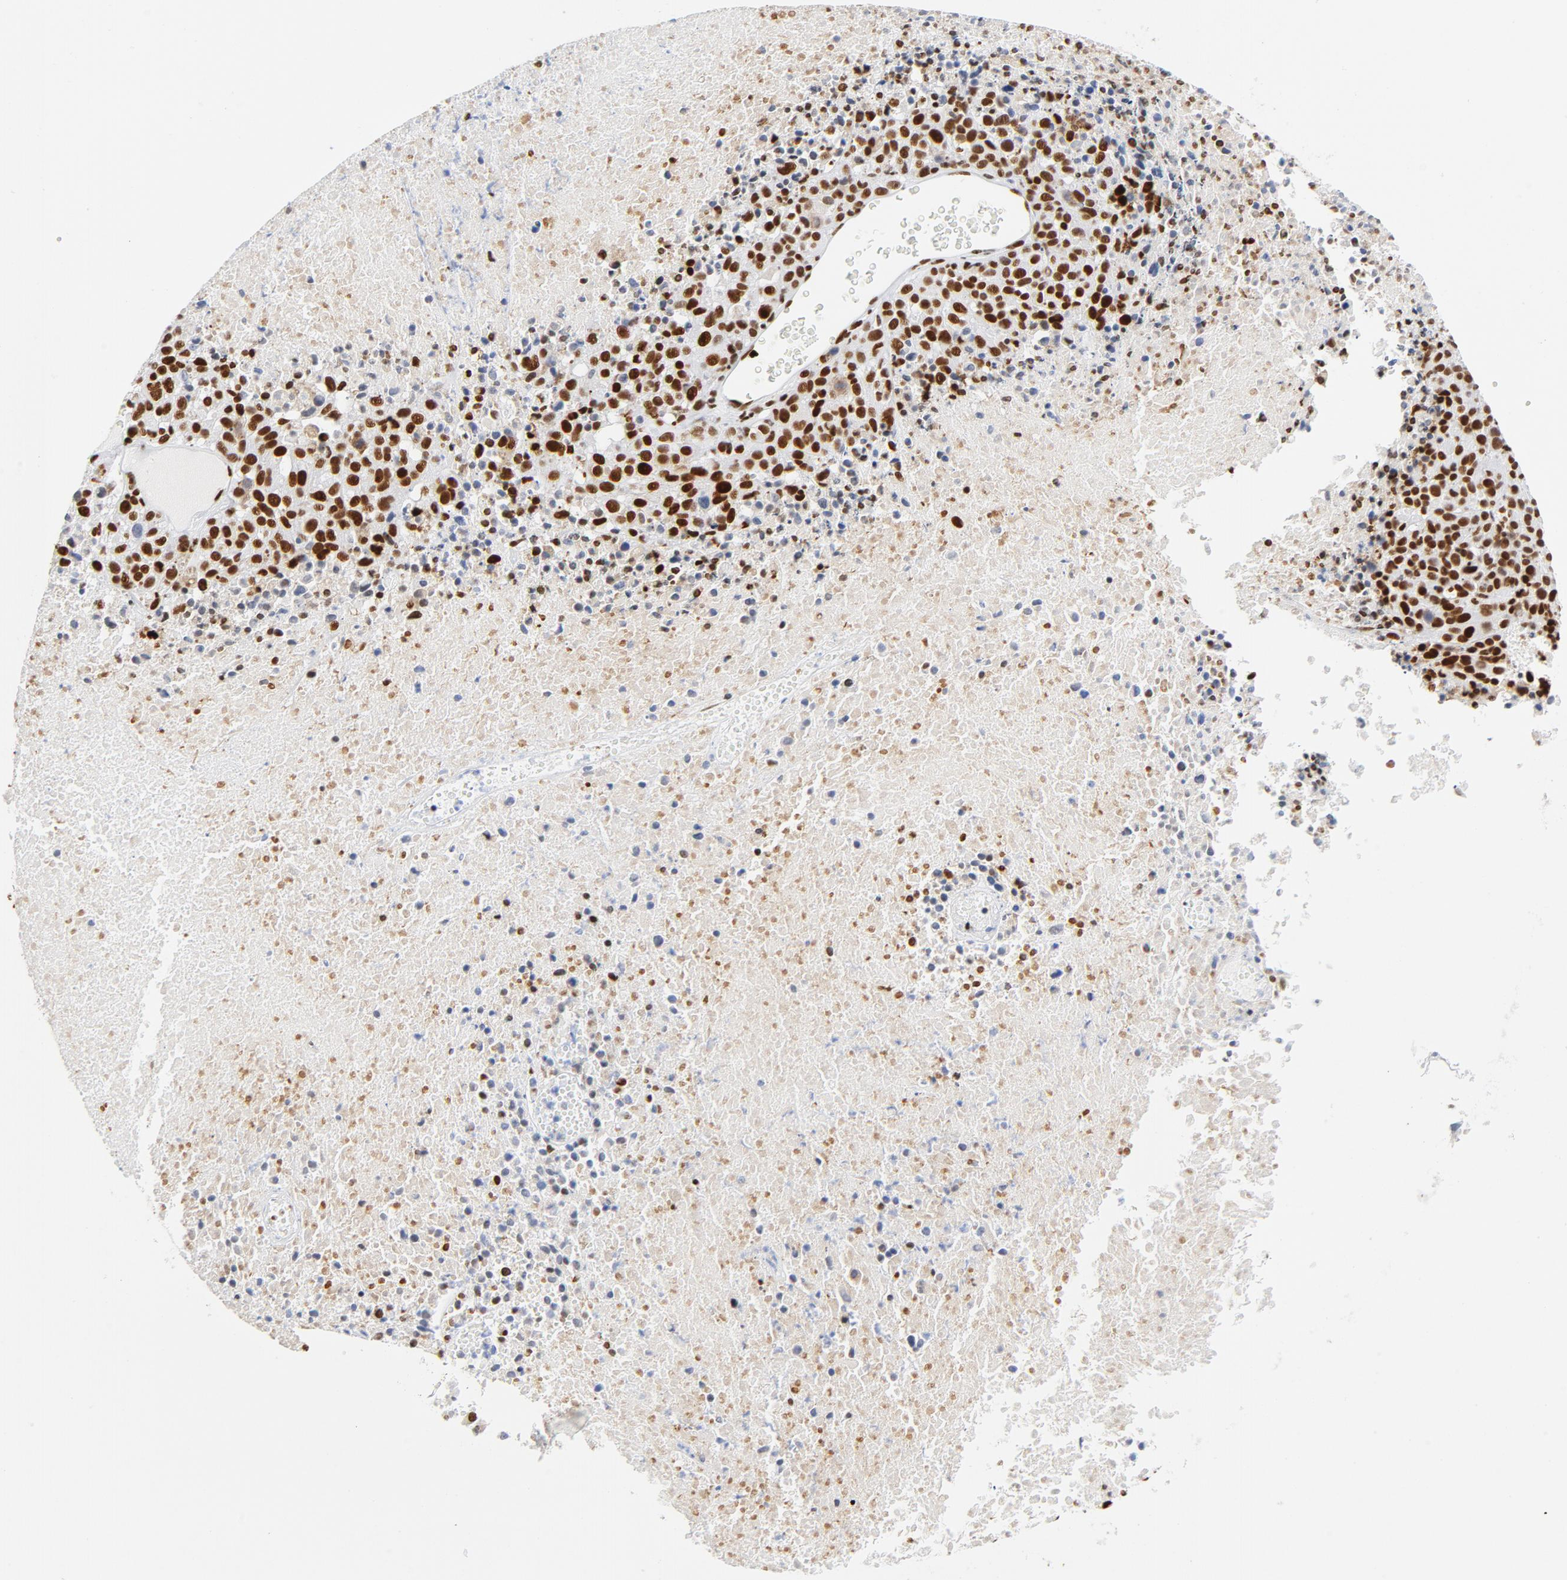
{"staining": {"intensity": "strong", "quantity": ">75%", "location": "nuclear"}, "tissue": "melanoma", "cell_type": "Tumor cells", "image_type": "cancer", "snomed": [{"axis": "morphology", "description": "Malignant melanoma, Metastatic site"}, {"axis": "topography", "description": "Cerebral cortex"}], "caption": "Immunohistochemical staining of malignant melanoma (metastatic site) exhibits high levels of strong nuclear protein expression in approximately >75% of tumor cells.", "gene": "XRCC5", "patient": {"sex": "female", "age": 52}}